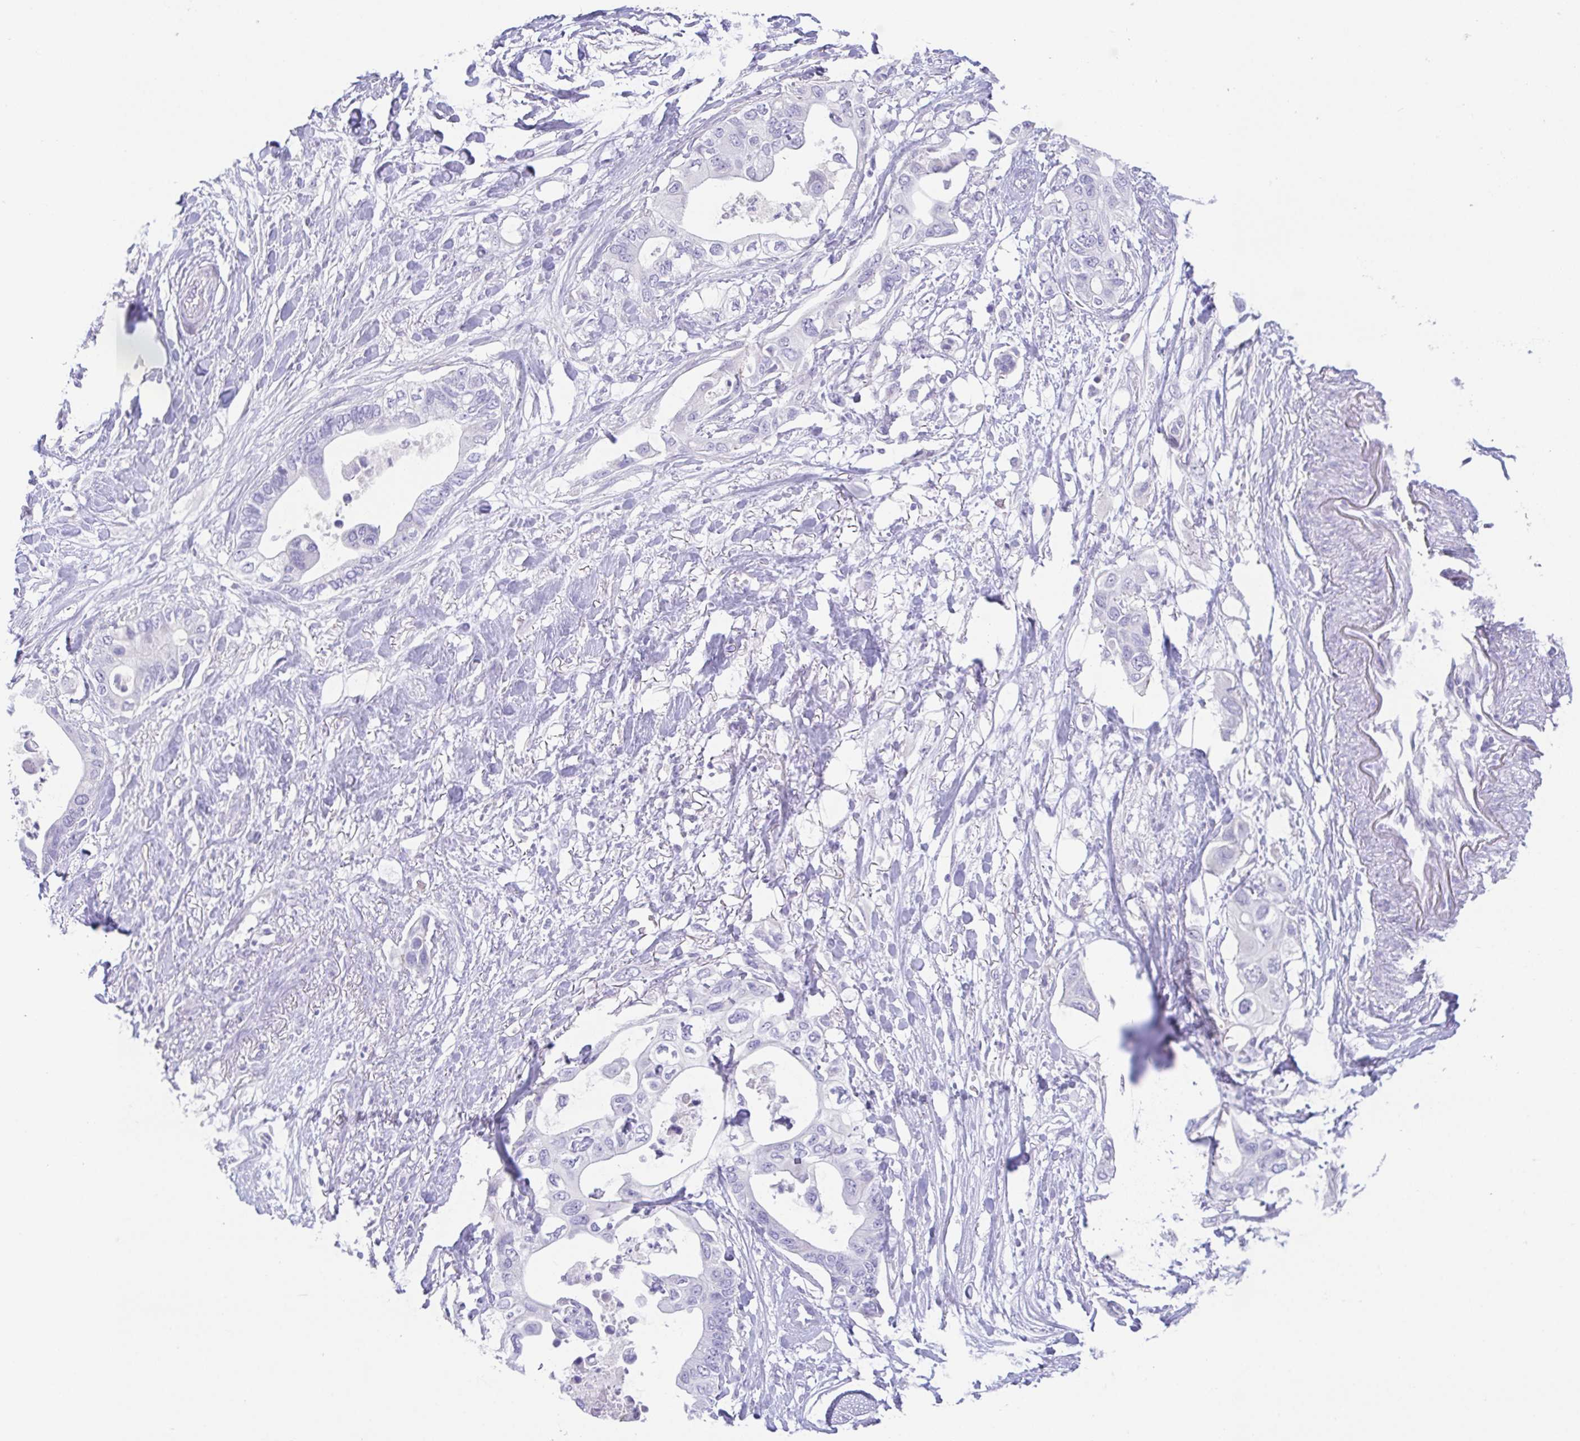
{"staining": {"intensity": "negative", "quantity": "none", "location": "none"}, "tissue": "pancreatic cancer", "cell_type": "Tumor cells", "image_type": "cancer", "snomed": [{"axis": "morphology", "description": "Adenocarcinoma, NOS"}, {"axis": "topography", "description": "Pancreas"}], "caption": "High power microscopy histopathology image of an IHC histopathology image of adenocarcinoma (pancreatic), revealing no significant expression in tumor cells. (Brightfield microscopy of DAB (3,3'-diaminobenzidine) immunohistochemistry (IHC) at high magnification).", "gene": "HAPLN2", "patient": {"sex": "female", "age": 63}}